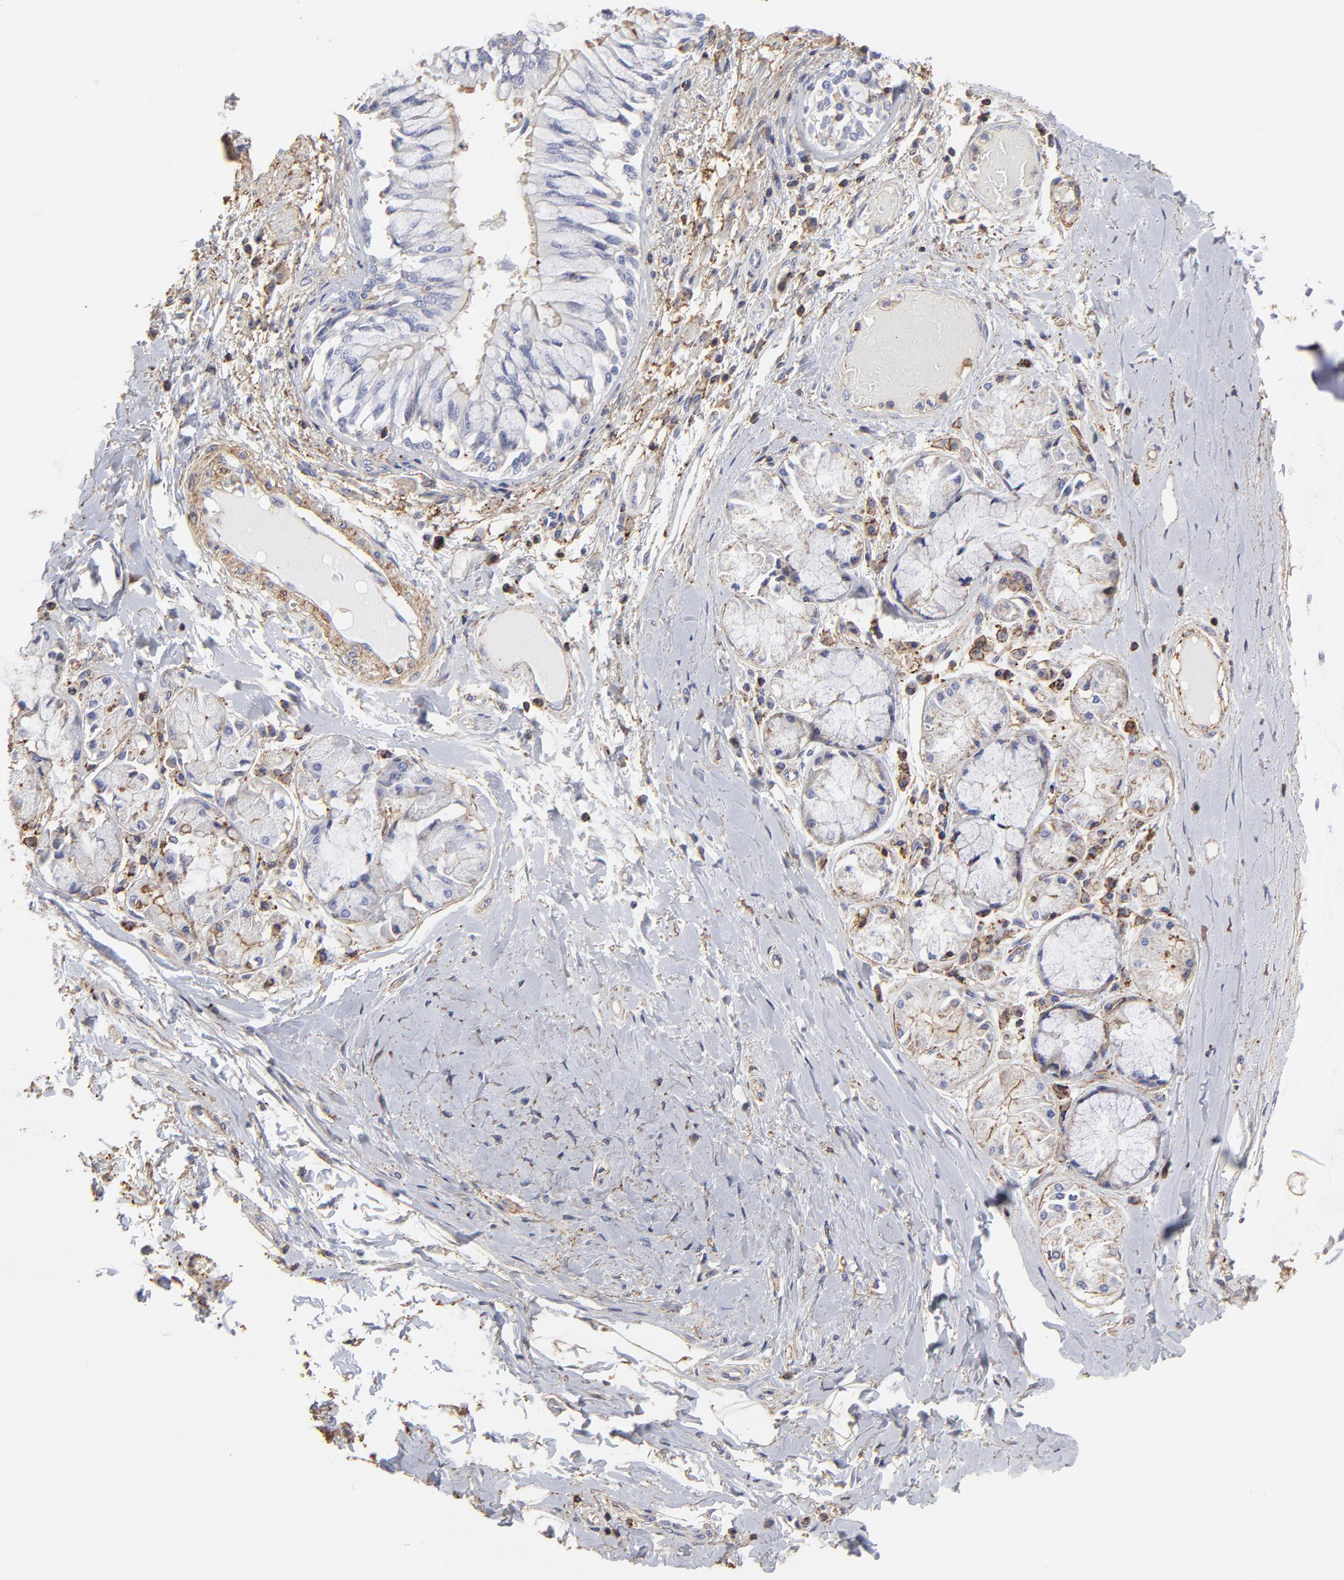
{"staining": {"intensity": "weak", "quantity": "25%-75%", "location": "cytoplasmic/membranous"}, "tissue": "bronchus", "cell_type": "Respiratory epithelial cells", "image_type": "normal", "snomed": [{"axis": "morphology", "description": "Normal tissue, NOS"}, {"axis": "topography", "description": "Cartilage tissue"}, {"axis": "topography", "description": "Bronchus"}, {"axis": "topography", "description": "Lung"}, {"axis": "topography", "description": "Peripheral nerve tissue"}], "caption": "Immunohistochemical staining of normal bronchus shows 25%-75% levels of weak cytoplasmic/membranous protein expression in about 25%-75% of respiratory epithelial cells.", "gene": "ANXA6", "patient": {"sex": "female", "age": 49}}